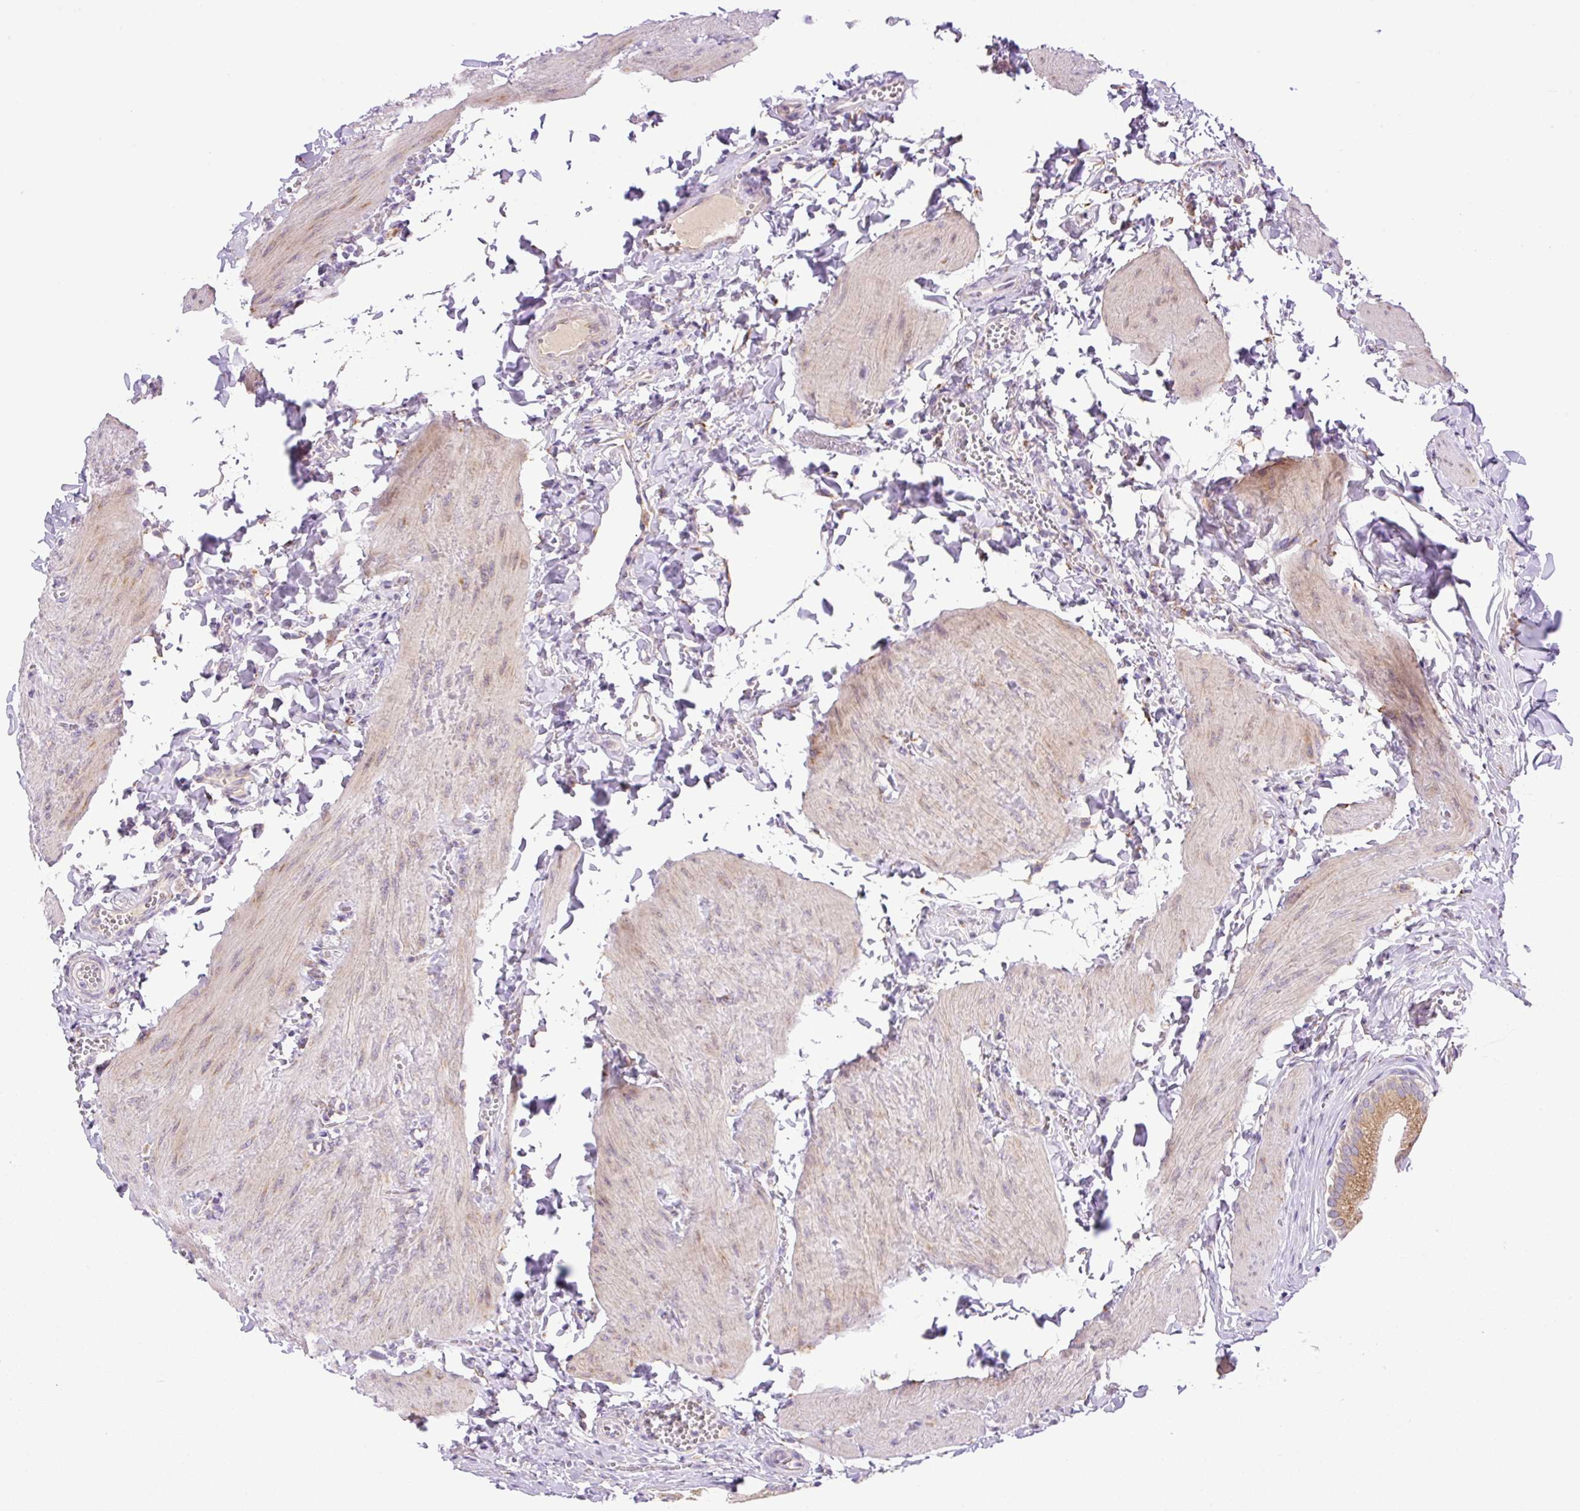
{"staining": {"intensity": "moderate", "quantity": ">75%", "location": "cytoplasmic/membranous"}, "tissue": "gallbladder", "cell_type": "Glandular cells", "image_type": "normal", "snomed": [{"axis": "morphology", "description": "Normal tissue, NOS"}, {"axis": "topography", "description": "Gallbladder"}], "caption": "Protein staining demonstrates moderate cytoplasmic/membranous expression in about >75% of glandular cells in unremarkable gallbladder. The staining was performed using DAB (3,3'-diaminobenzidine), with brown indicating positive protein expression. Nuclei are stained blue with hematoxylin.", "gene": "POFUT1", "patient": {"sex": "male", "age": 17}}